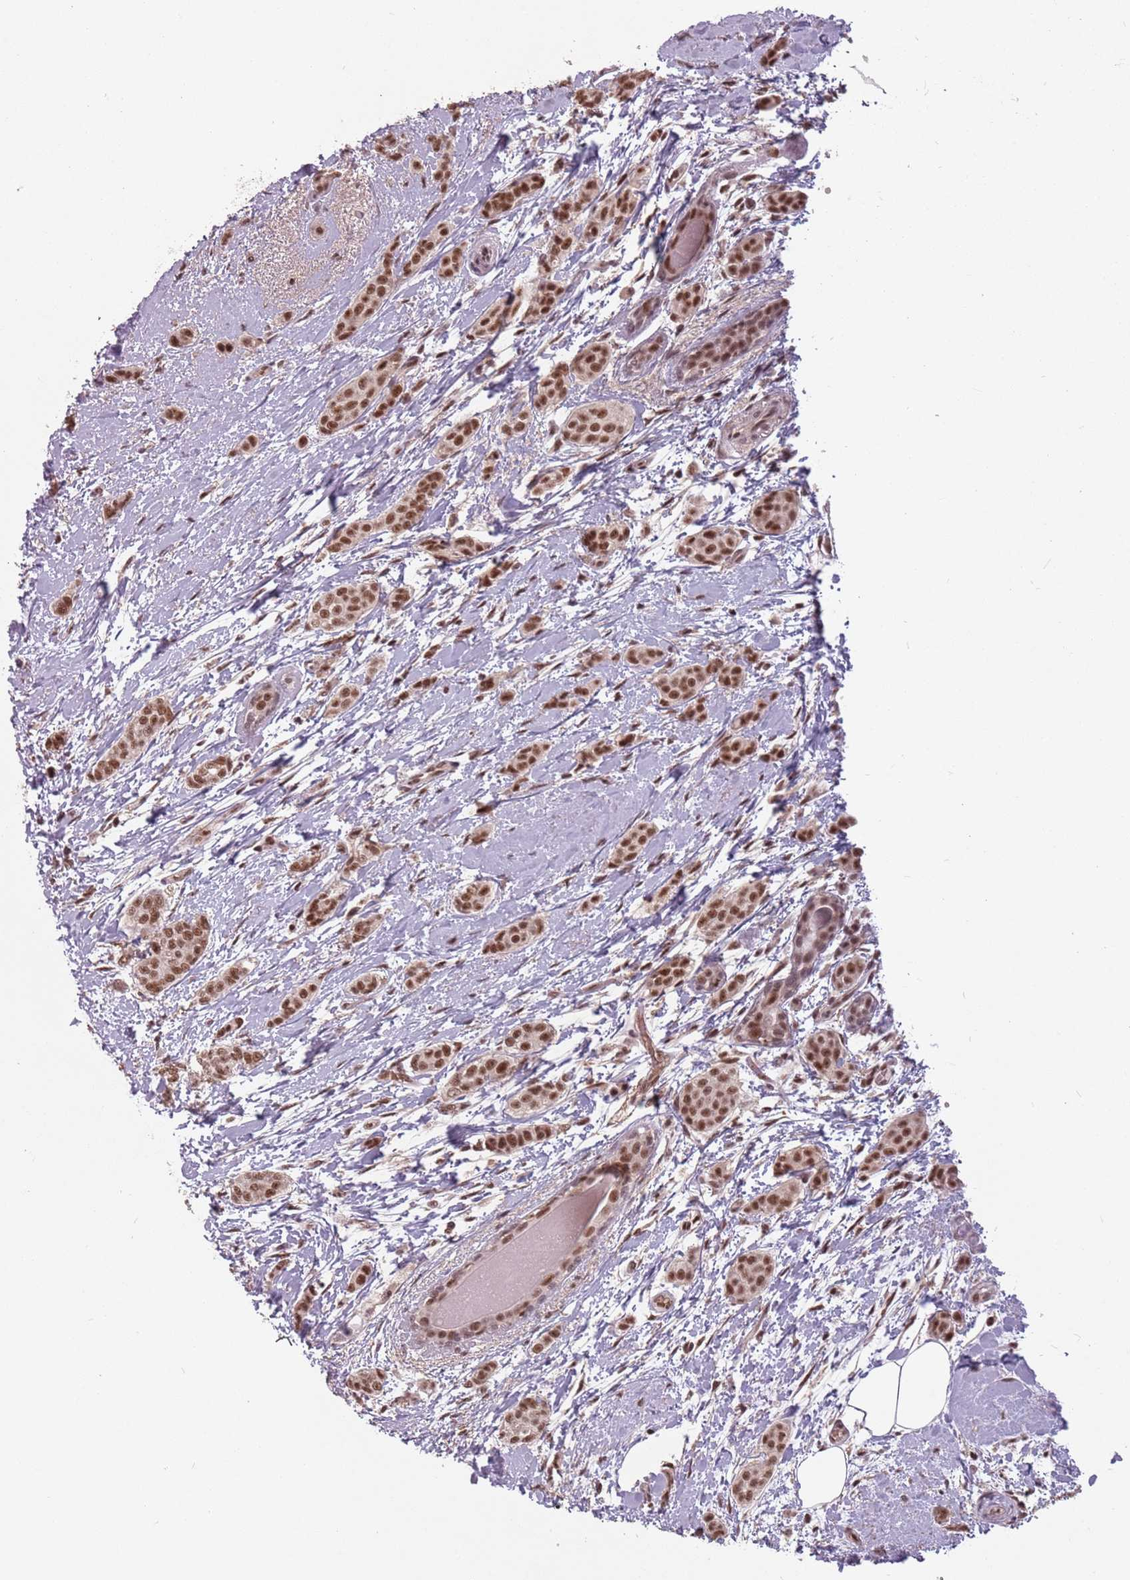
{"staining": {"intensity": "moderate", "quantity": ">75%", "location": "nuclear"}, "tissue": "breast cancer", "cell_type": "Tumor cells", "image_type": "cancer", "snomed": [{"axis": "morphology", "description": "Duct carcinoma"}, {"axis": "topography", "description": "Breast"}], "caption": "Infiltrating ductal carcinoma (breast) tissue shows moderate nuclear expression in about >75% of tumor cells, visualized by immunohistochemistry.", "gene": "NCBP1", "patient": {"sex": "female", "age": 72}}